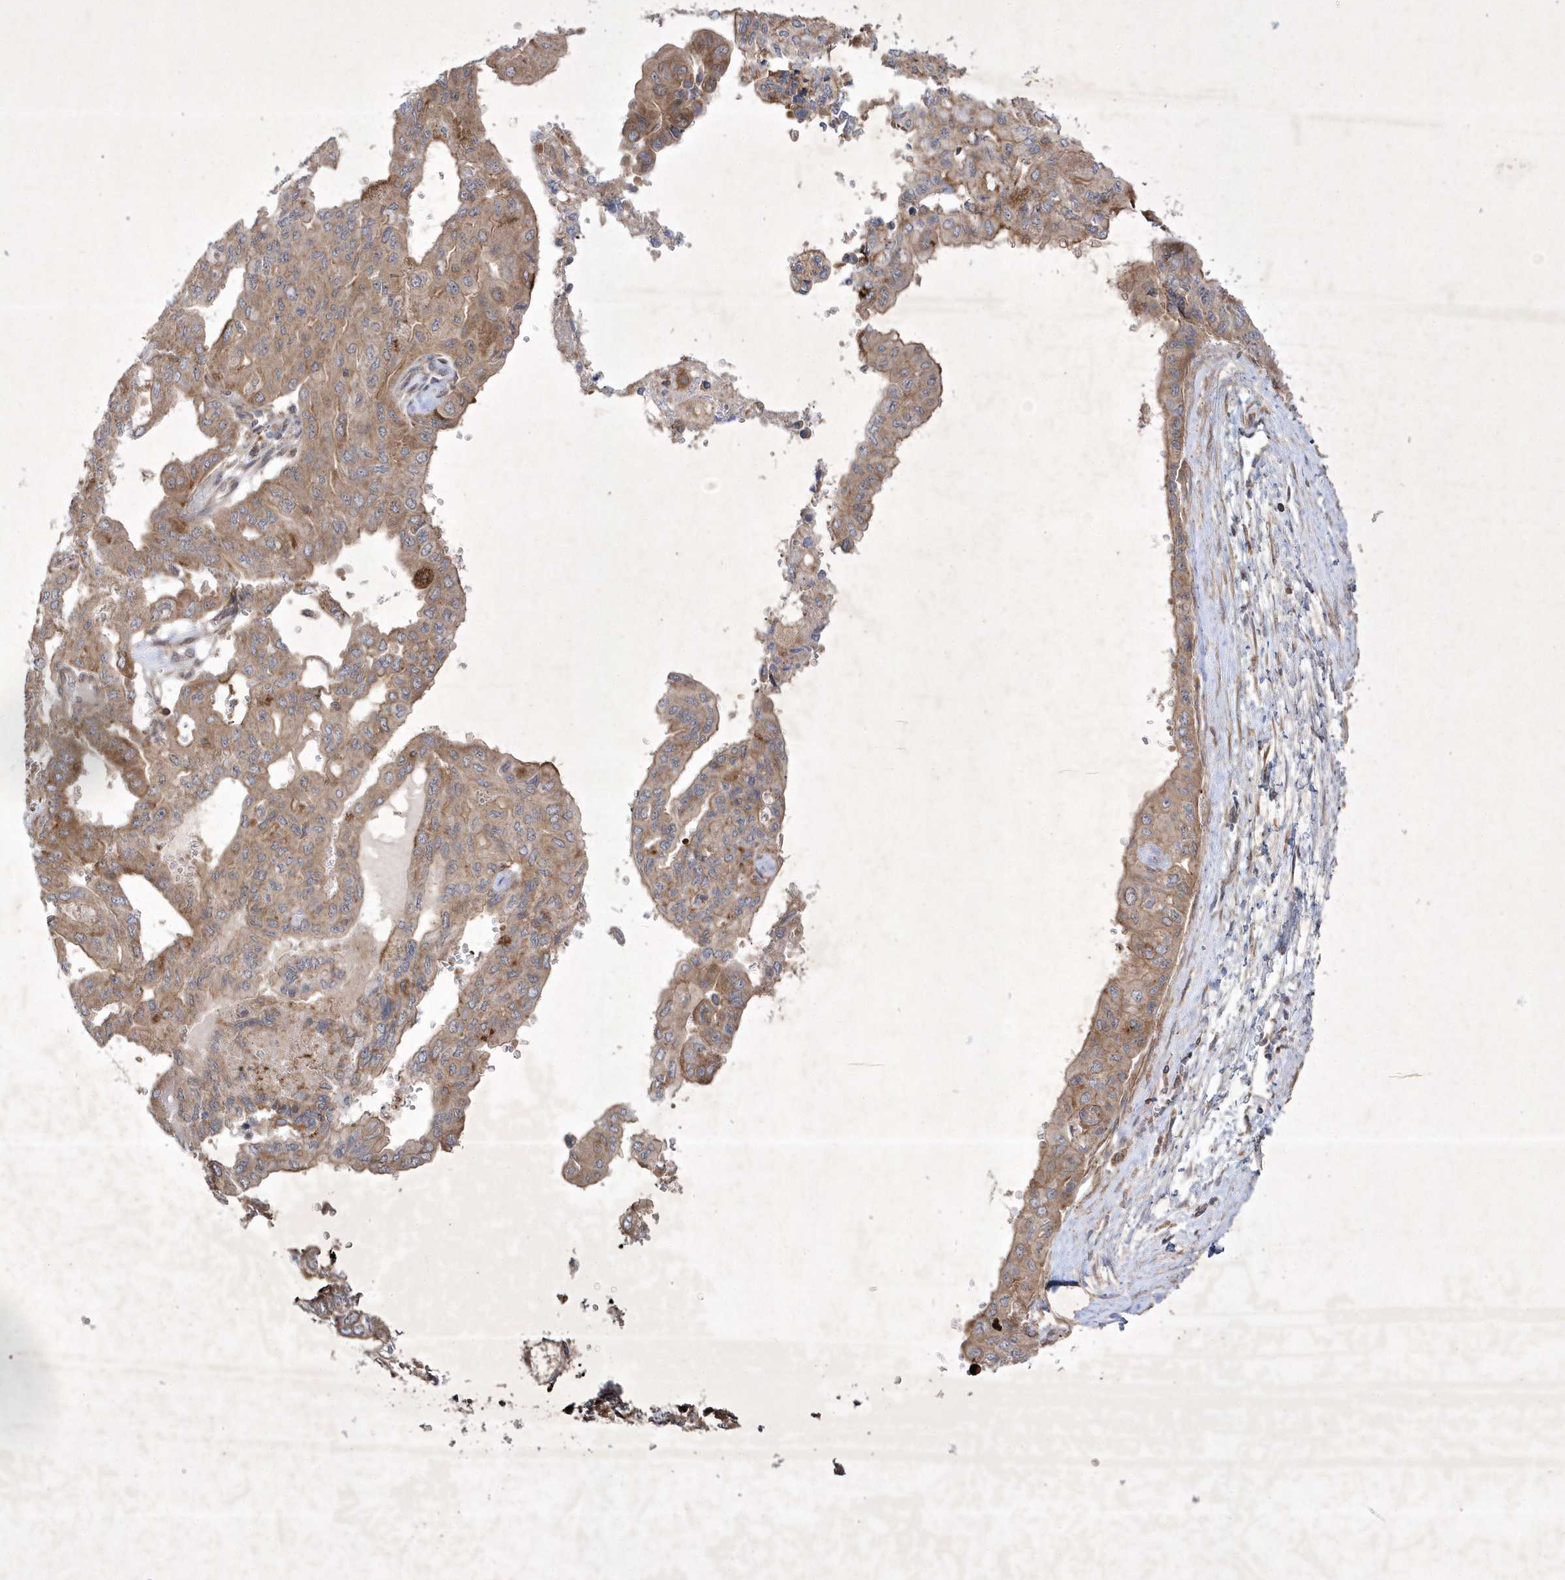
{"staining": {"intensity": "moderate", "quantity": ">75%", "location": "cytoplasmic/membranous"}, "tissue": "pancreatic cancer", "cell_type": "Tumor cells", "image_type": "cancer", "snomed": [{"axis": "morphology", "description": "Adenocarcinoma, NOS"}, {"axis": "topography", "description": "Pancreas"}], "caption": "A micrograph of human adenocarcinoma (pancreatic) stained for a protein shows moderate cytoplasmic/membranous brown staining in tumor cells.", "gene": "OPA1", "patient": {"sex": "male", "age": 51}}